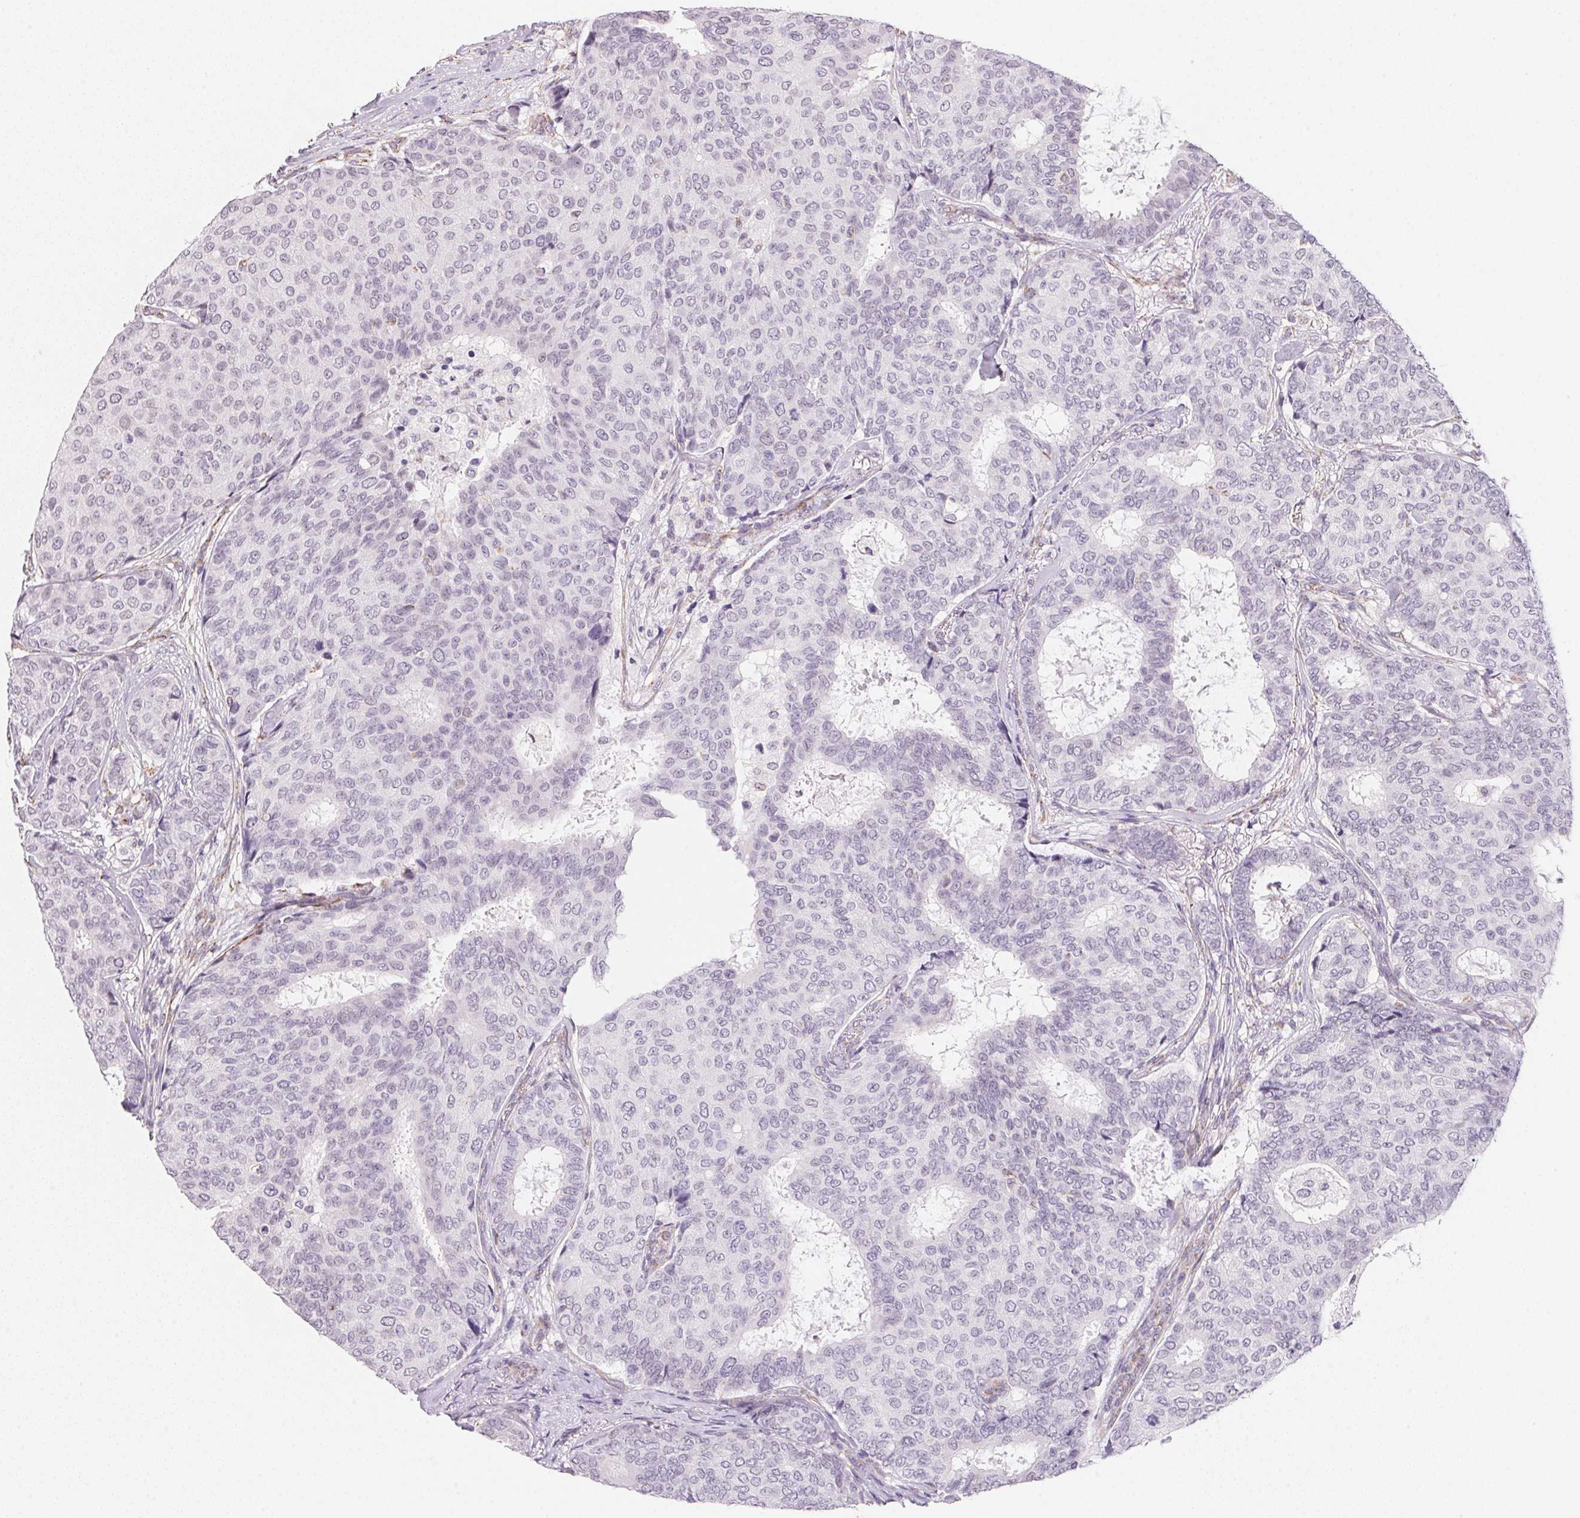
{"staining": {"intensity": "negative", "quantity": "none", "location": "none"}, "tissue": "breast cancer", "cell_type": "Tumor cells", "image_type": "cancer", "snomed": [{"axis": "morphology", "description": "Duct carcinoma"}, {"axis": "topography", "description": "Breast"}], "caption": "Breast cancer was stained to show a protein in brown. There is no significant staining in tumor cells.", "gene": "GIPC2", "patient": {"sex": "female", "age": 75}}